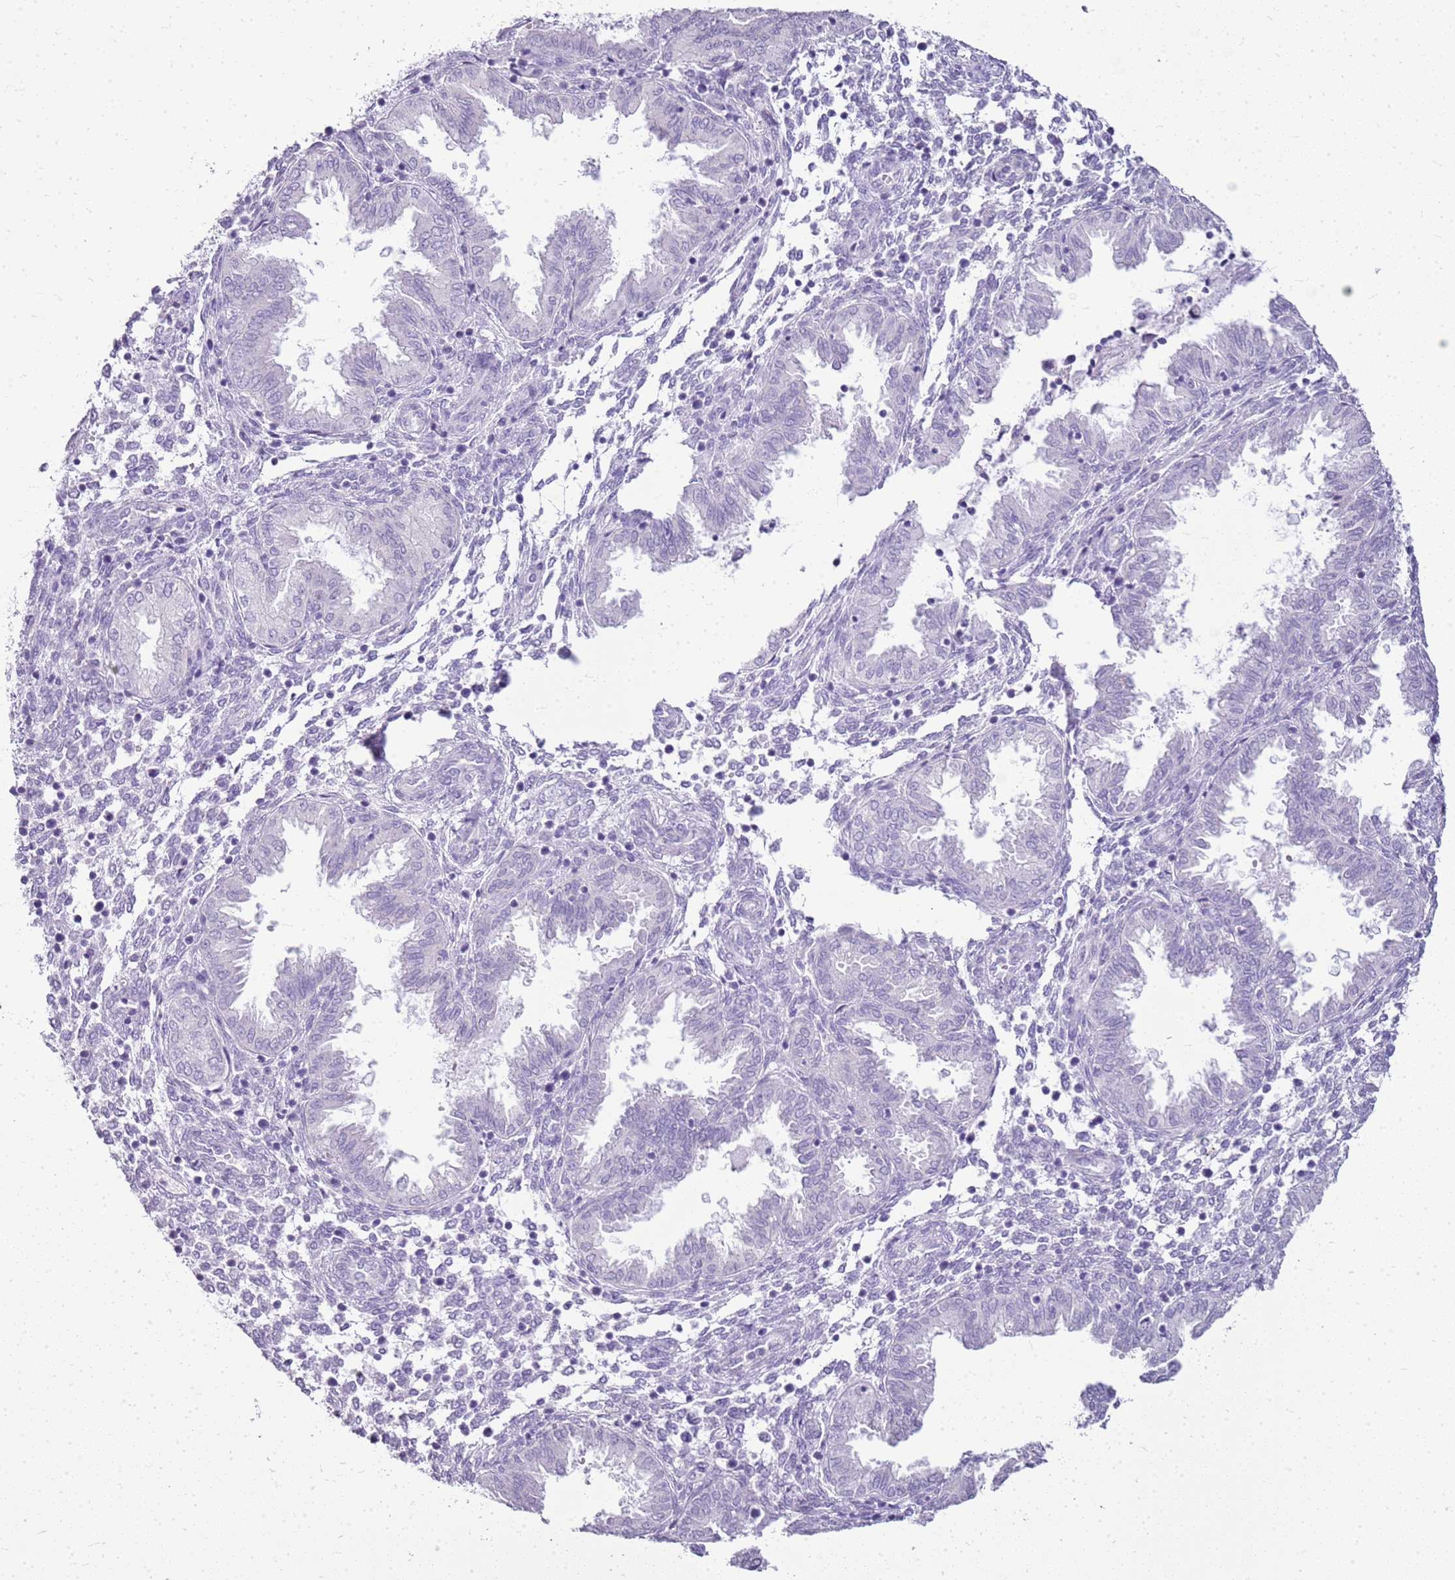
{"staining": {"intensity": "negative", "quantity": "none", "location": "none"}, "tissue": "endometrium", "cell_type": "Cells in endometrial stroma", "image_type": "normal", "snomed": [{"axis": "morphology", "description": "Normal tissue, NOS"}, {"axis": "topography", "description": "Endometrium"}], "caption": "The image demonstrates no staining of cells in endometrial stroma in normal endometrium.", "gene": "SULT1E1", "patient": {"sex": "female", "age": 33}}